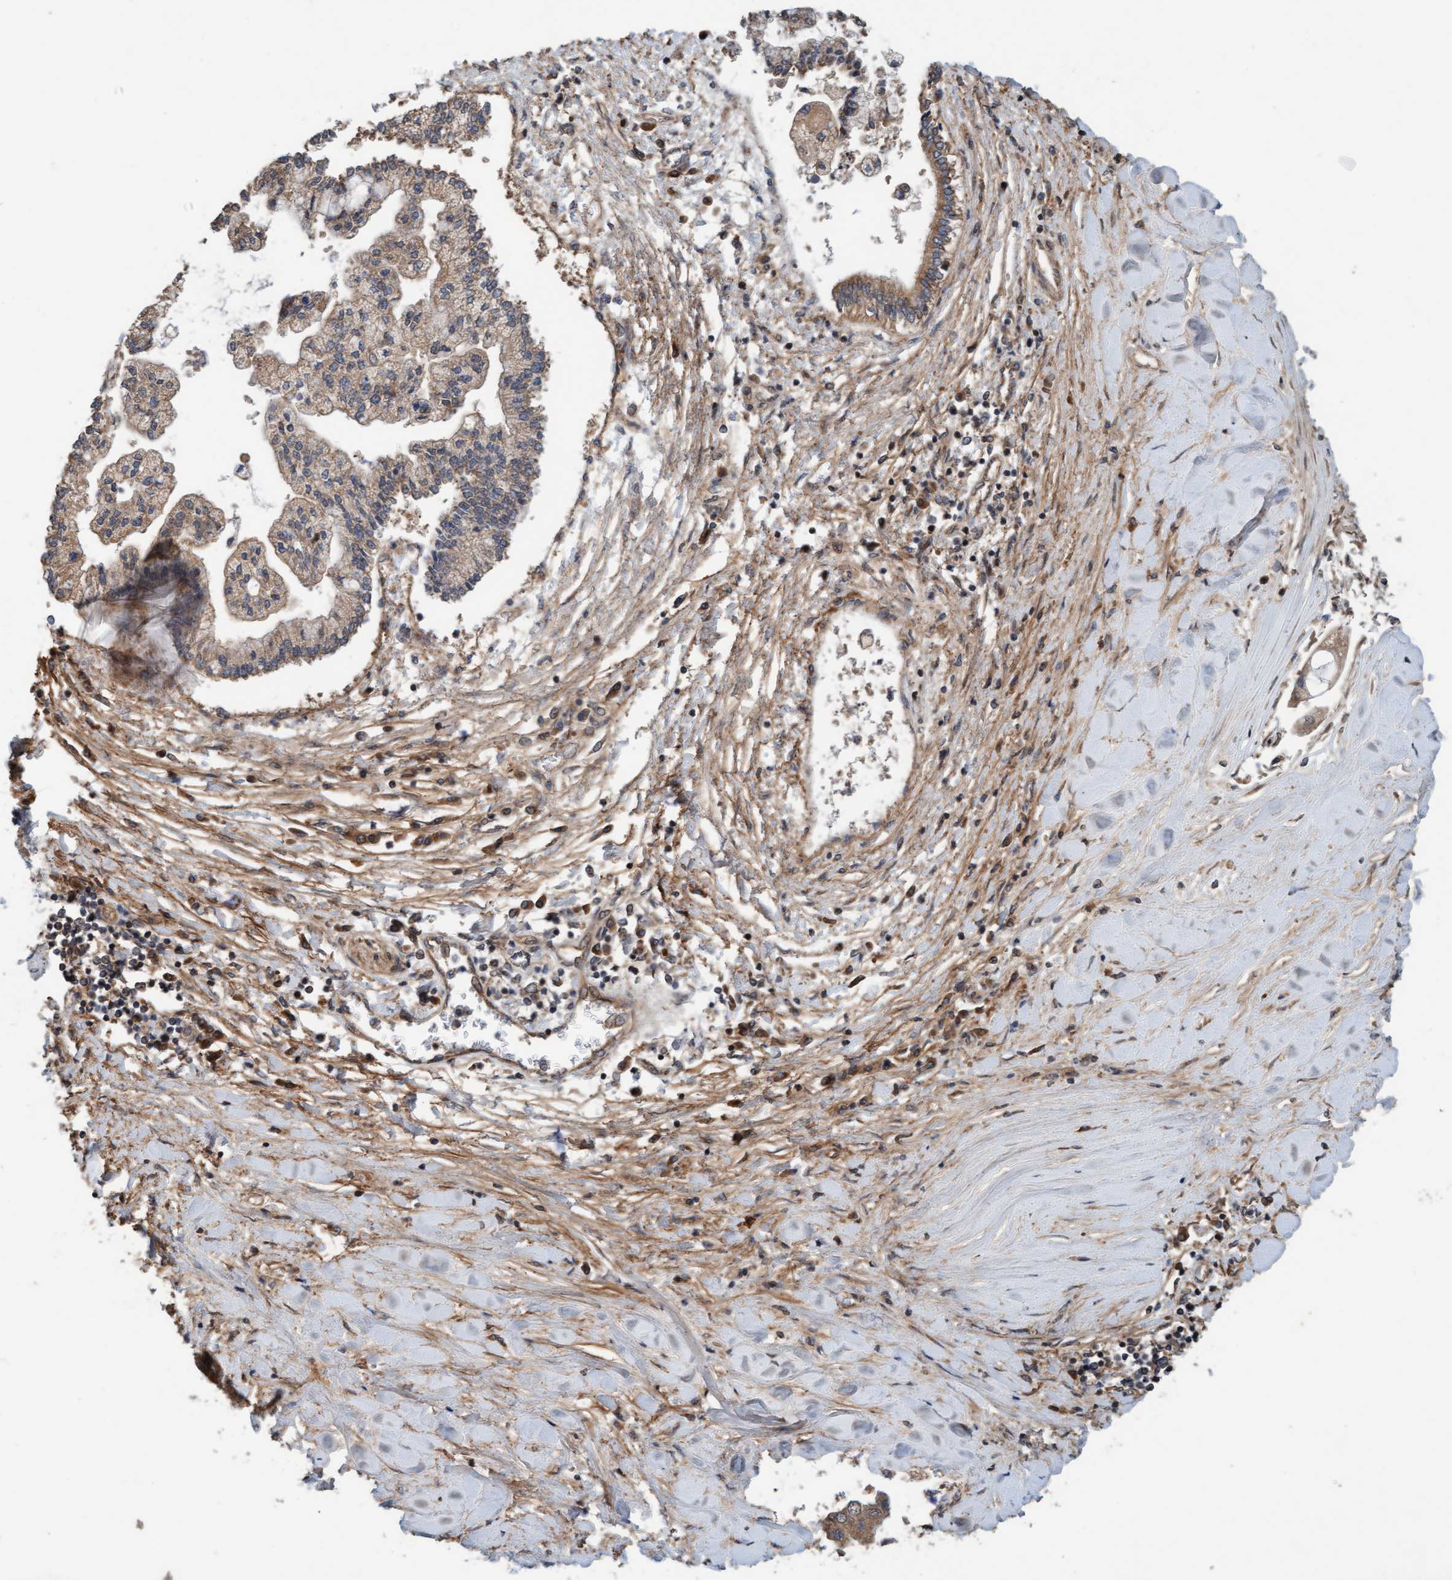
{"staining": {"intensity": "moderate", "quantity": ">75%", "location": "cytoplasmic/membranous"}, "tissue": "liver cancer", "cell_type": "Tumor cells", "image_type": "cancer", "snomed": [{"axis": "morphology", "description": "Cholangiocarcinoma"}, {"axis": "topography", "description": "Liver"}], "caption": "A micrograph showing moderate cytoplasmic/membranous expression in about >75% of tumor cells in liver cancer, as visualized by brown immunohistochemical staining.", "gene": "MLXIP", "patient": {"sex": "male", "age": 50}}